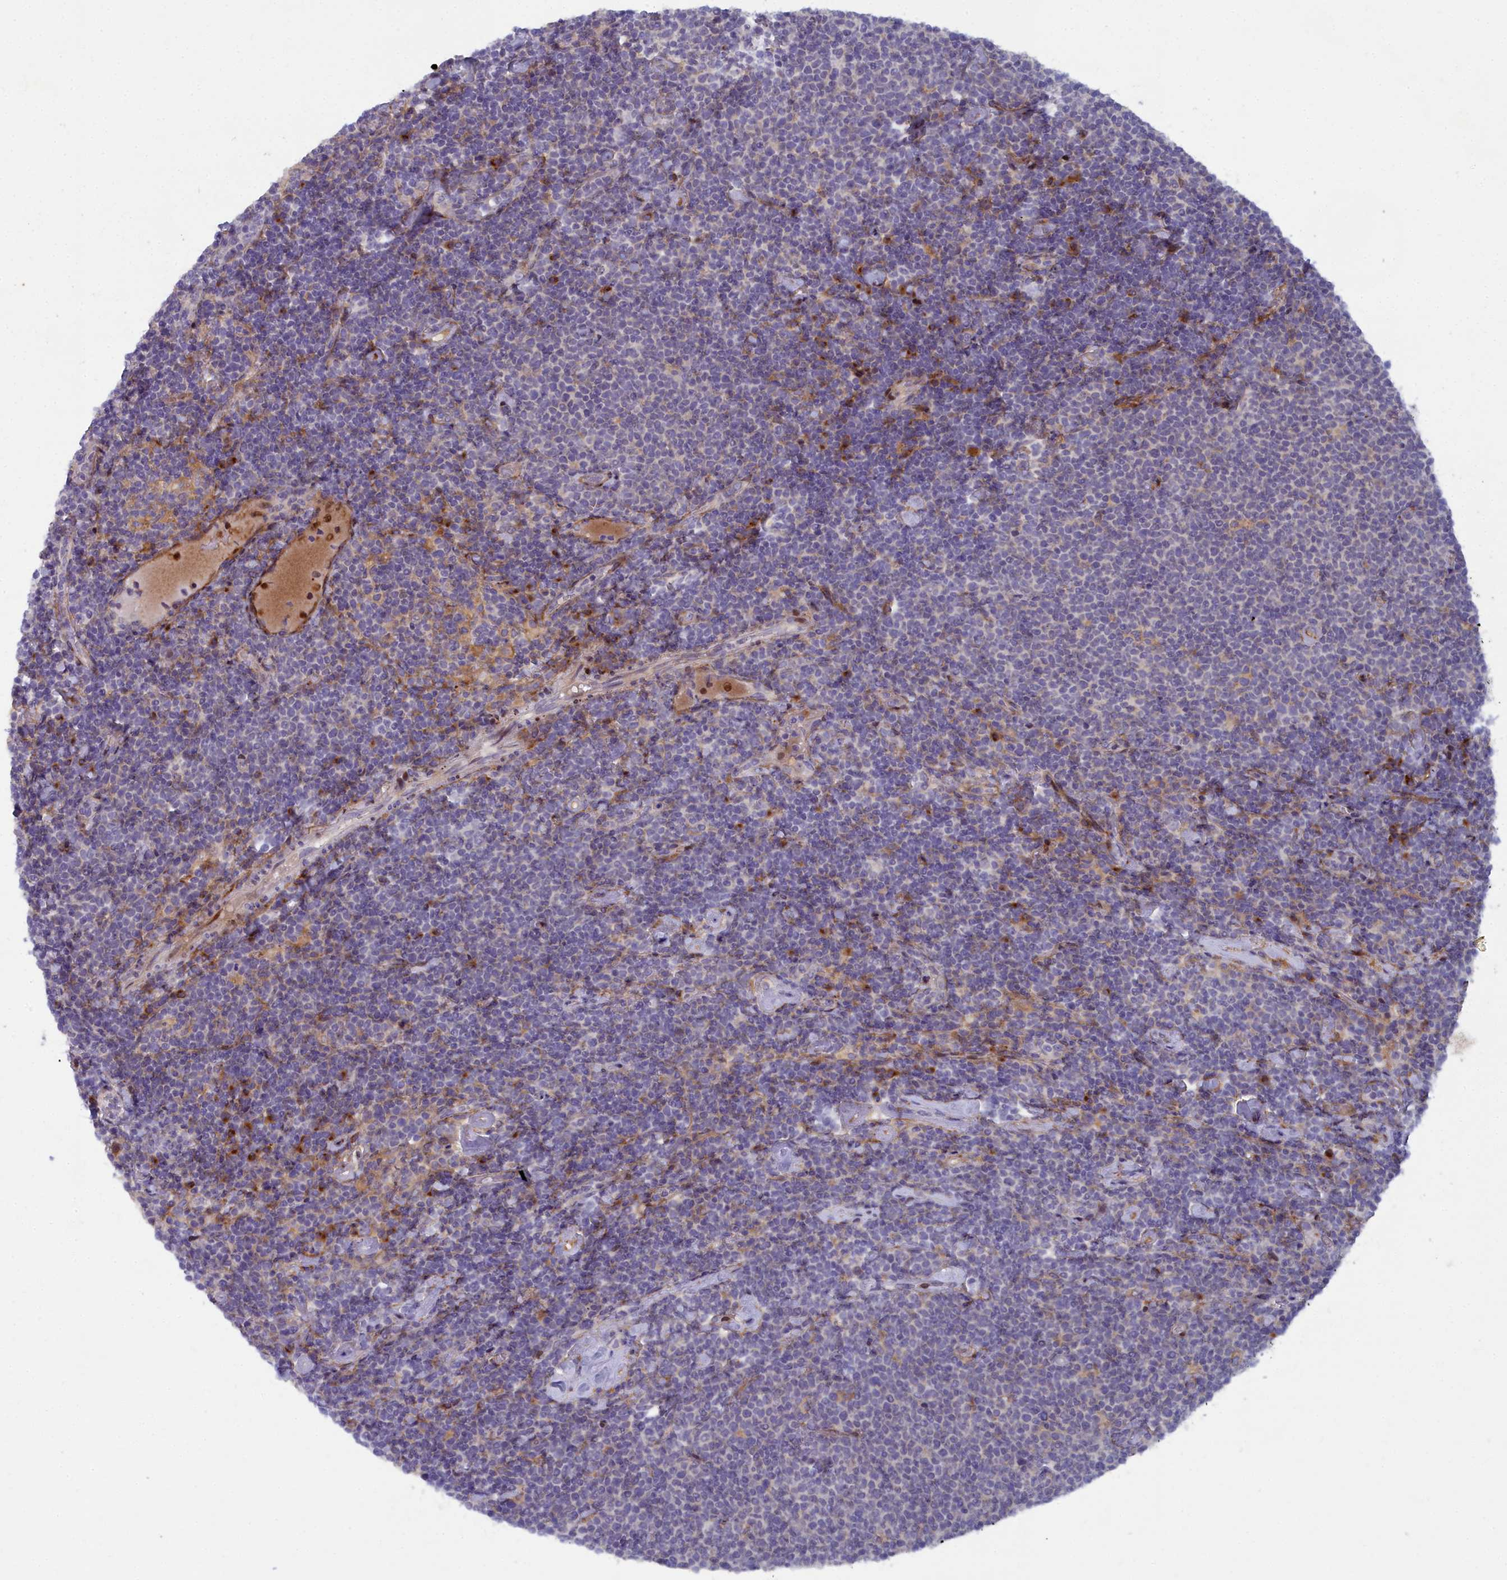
{"staining": {"intensity": "negative", "quantity": "none", "location": "none"}, "tissue": "lymphoma", "cell_type": "Tumor cells", "image_type": "cancer", "snomed": [{"axis": "morphology", "description": "Malignant lymphoma, non-Hodgkin's type, High grade"}, {"axis": "topography", "description": "Lymph node"}], "caption": "The immunohistochemistry (IHC) histopathology image has no significant staining in tumor cells of malignant lymphoma, non-Hodgkin's type (high-grade) tissue.", "gene": "B9D2", "patient": {"sex": "male", "age": 61}}